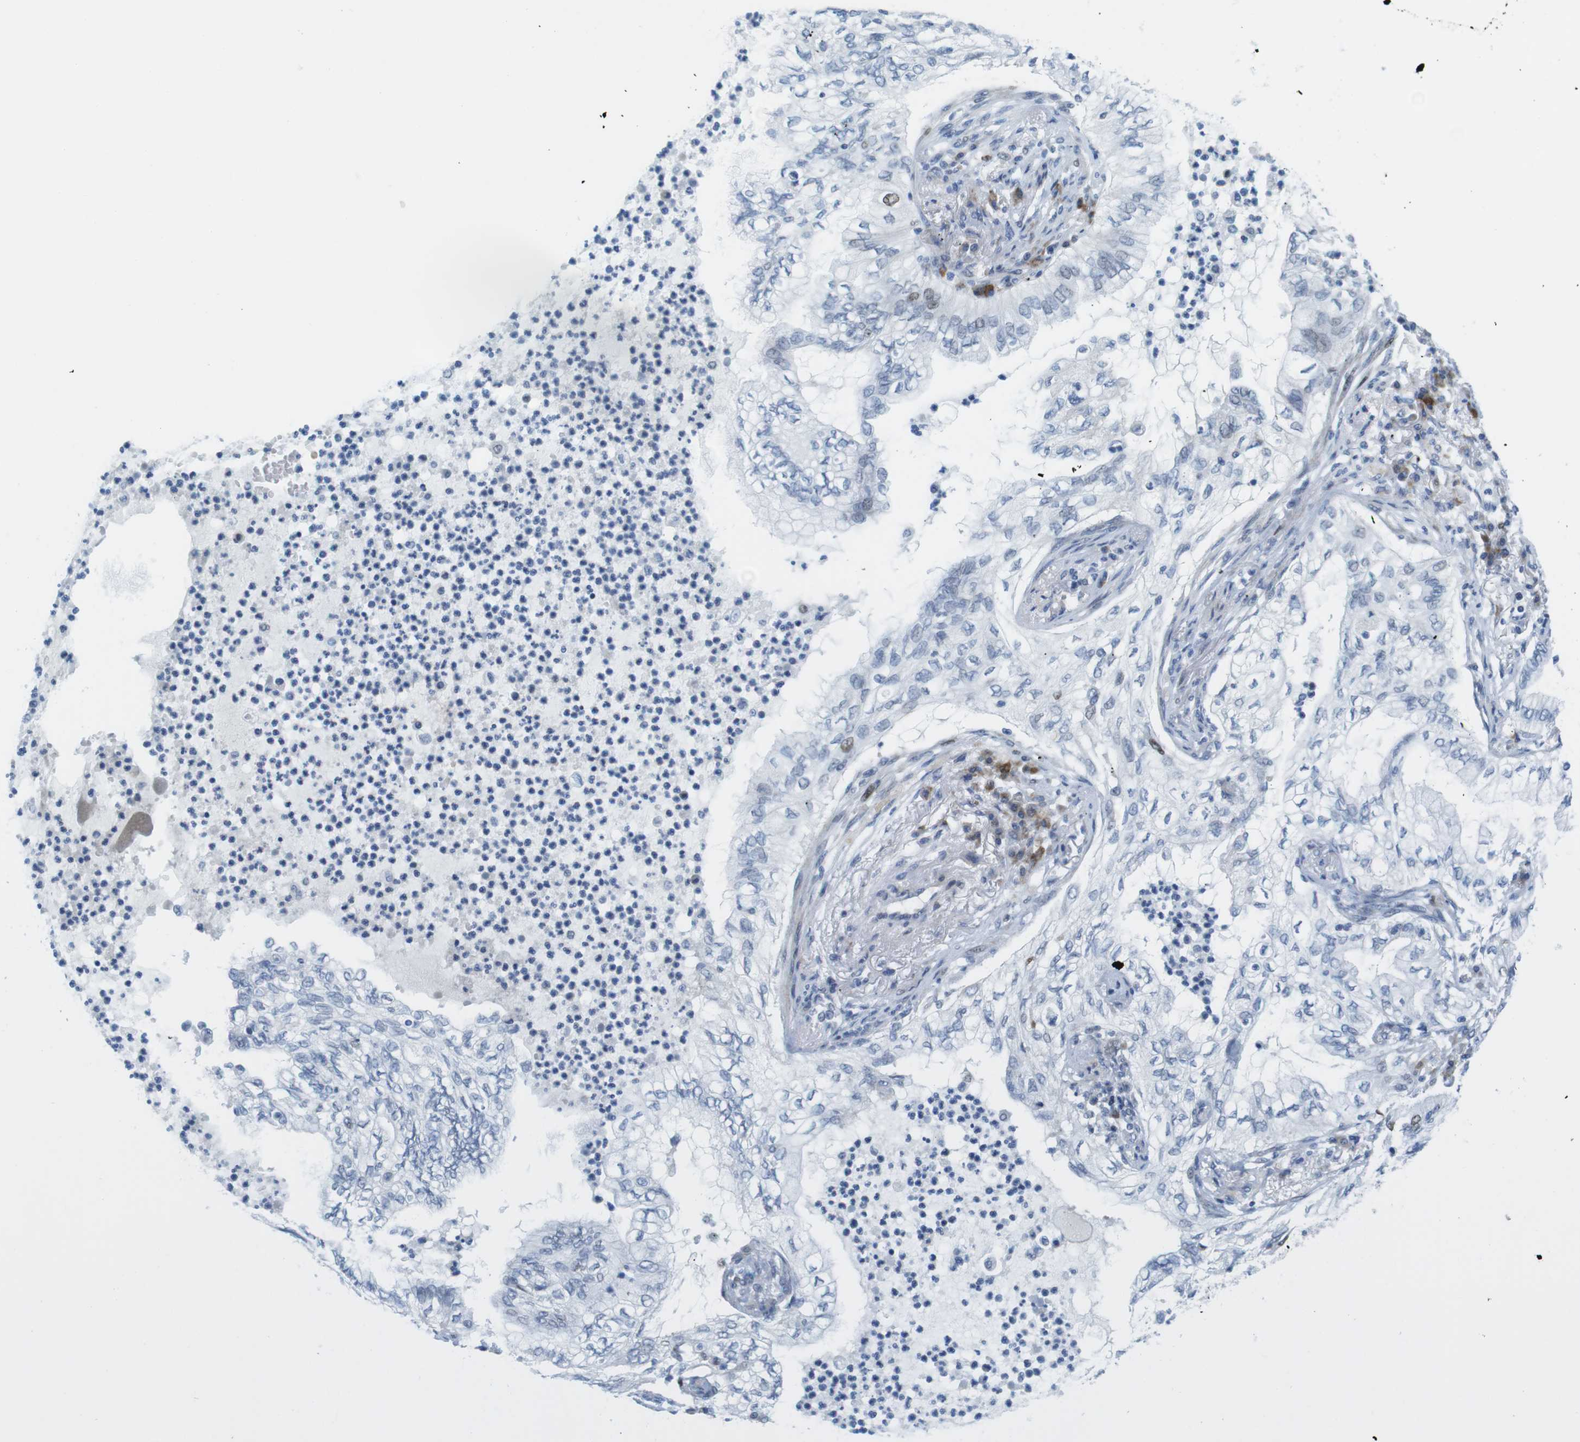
{"staining": {"intensity": "negative", "quantity": "none", "location": "none"}, "tissue": "lung cancer", "cell_type": "Tumor cells", "image_type": "cancer", "snomed": [{"axis": "morphology", "description": "Normal tissue, NOS"}, {"axis": "morphology", "description": "Adenocarcinoma, NOS"}, {"axis": "topography", "description": "Bronchus"}, {"axis": "topography", "description": "Lung"}], "caption": "The immunohistochemistry (IHC) micrograph has no significant expression in tumor cells of adenocarcinoma (lung) tissue. The staining is performed using DAB brown chromogen with nuclei counter-stained in using hematoxylin.", "gene": "CHAF1A", "patient": {"sex": "female", "age": 70}}